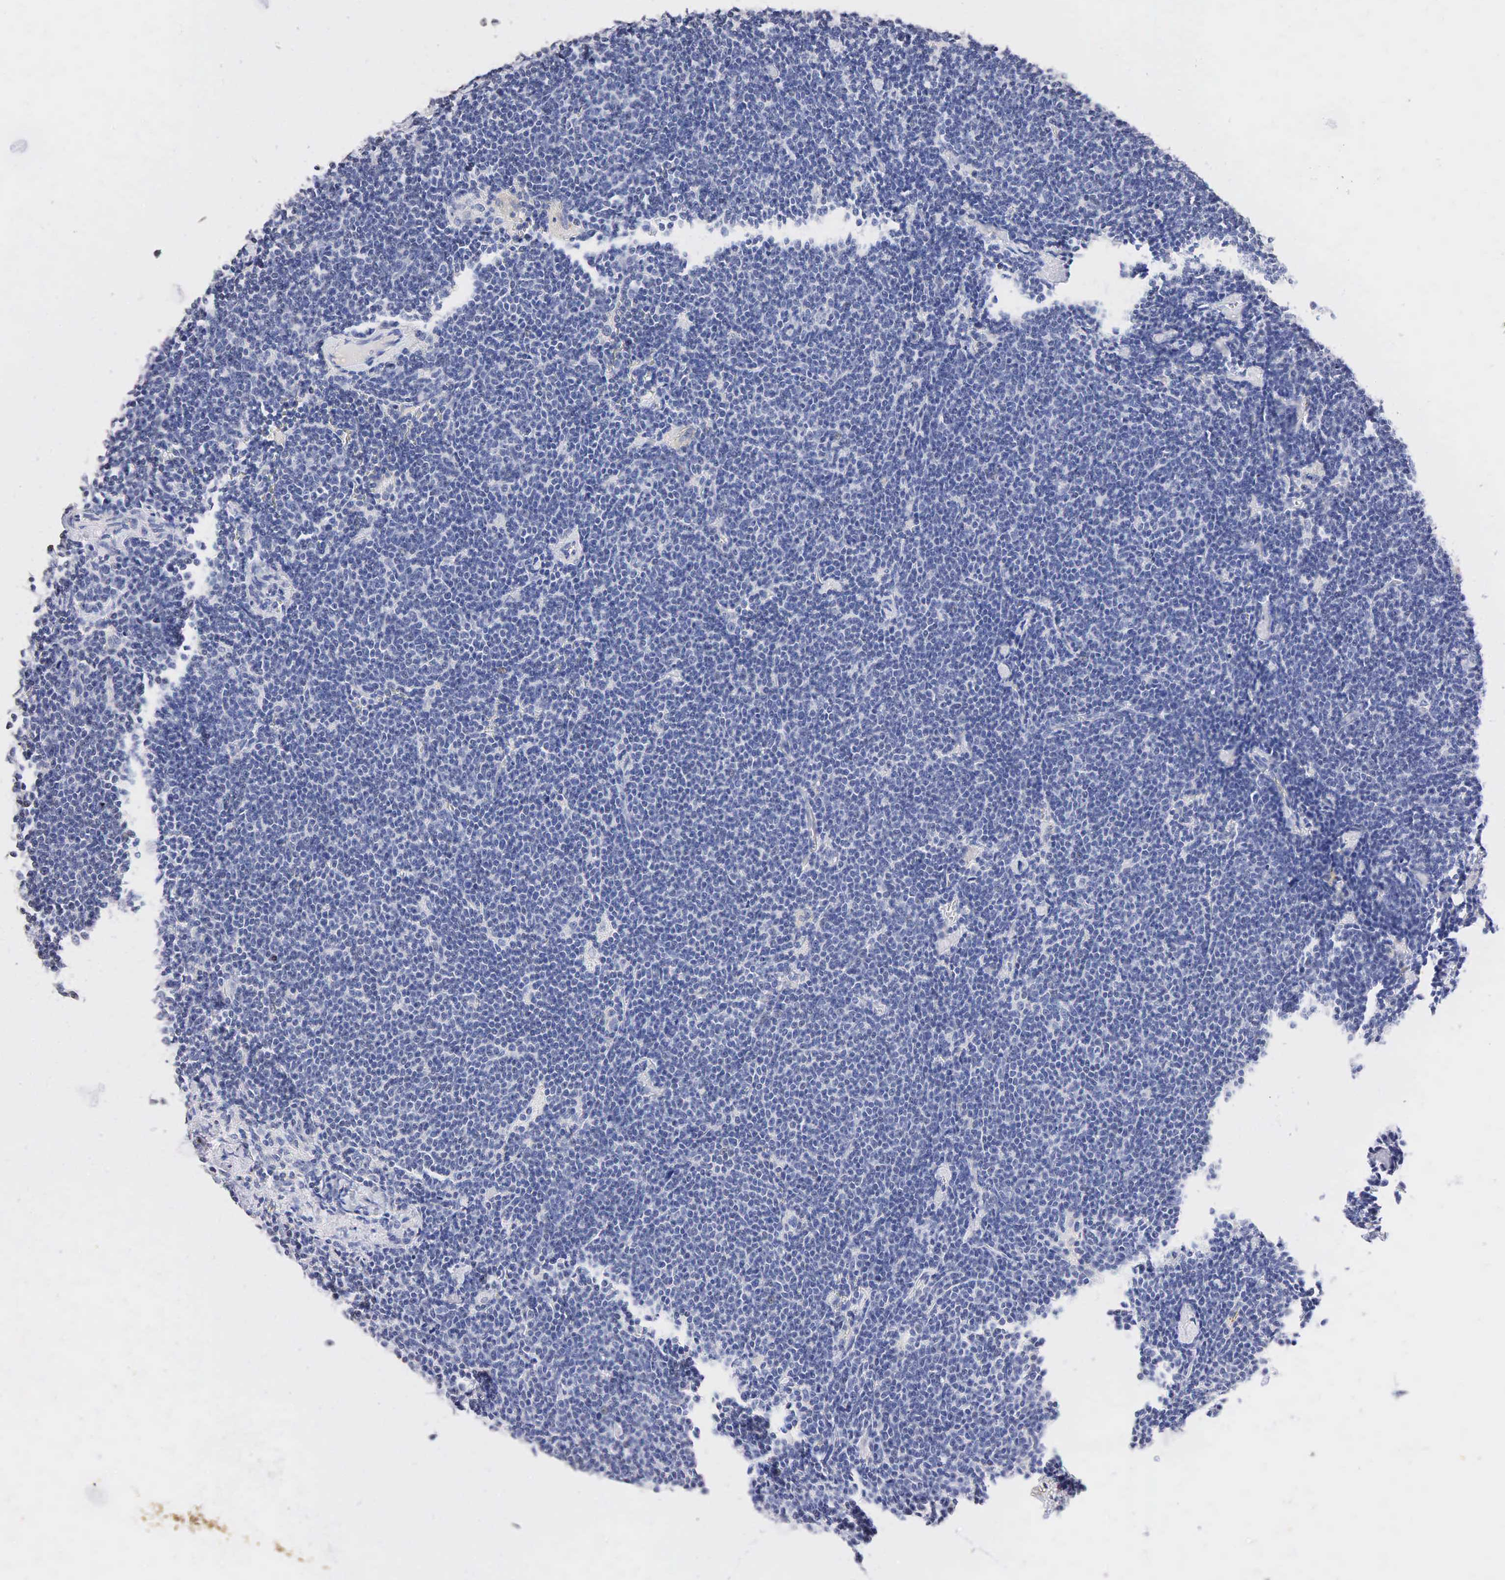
{"staining": {"intensity": "negative", "quantity": "none", "location": "none"}, "tissue": "lymphoma", "cell_type": "Tumor cells", "image_type": "cancer", "snomed": [{"axis": "morphology", "description": "Malignant lymphoma, non-Hodgkin's type, Low grade"}, {"axis": "topography", "description": "Lymph node"}], "caption": "Tumor cells show no significant protein positivity in malignant lymphoma, non-Hodgkin's type (low-grade).", "gene": "SST", "patient": {"sex": "male", "age": 65}}